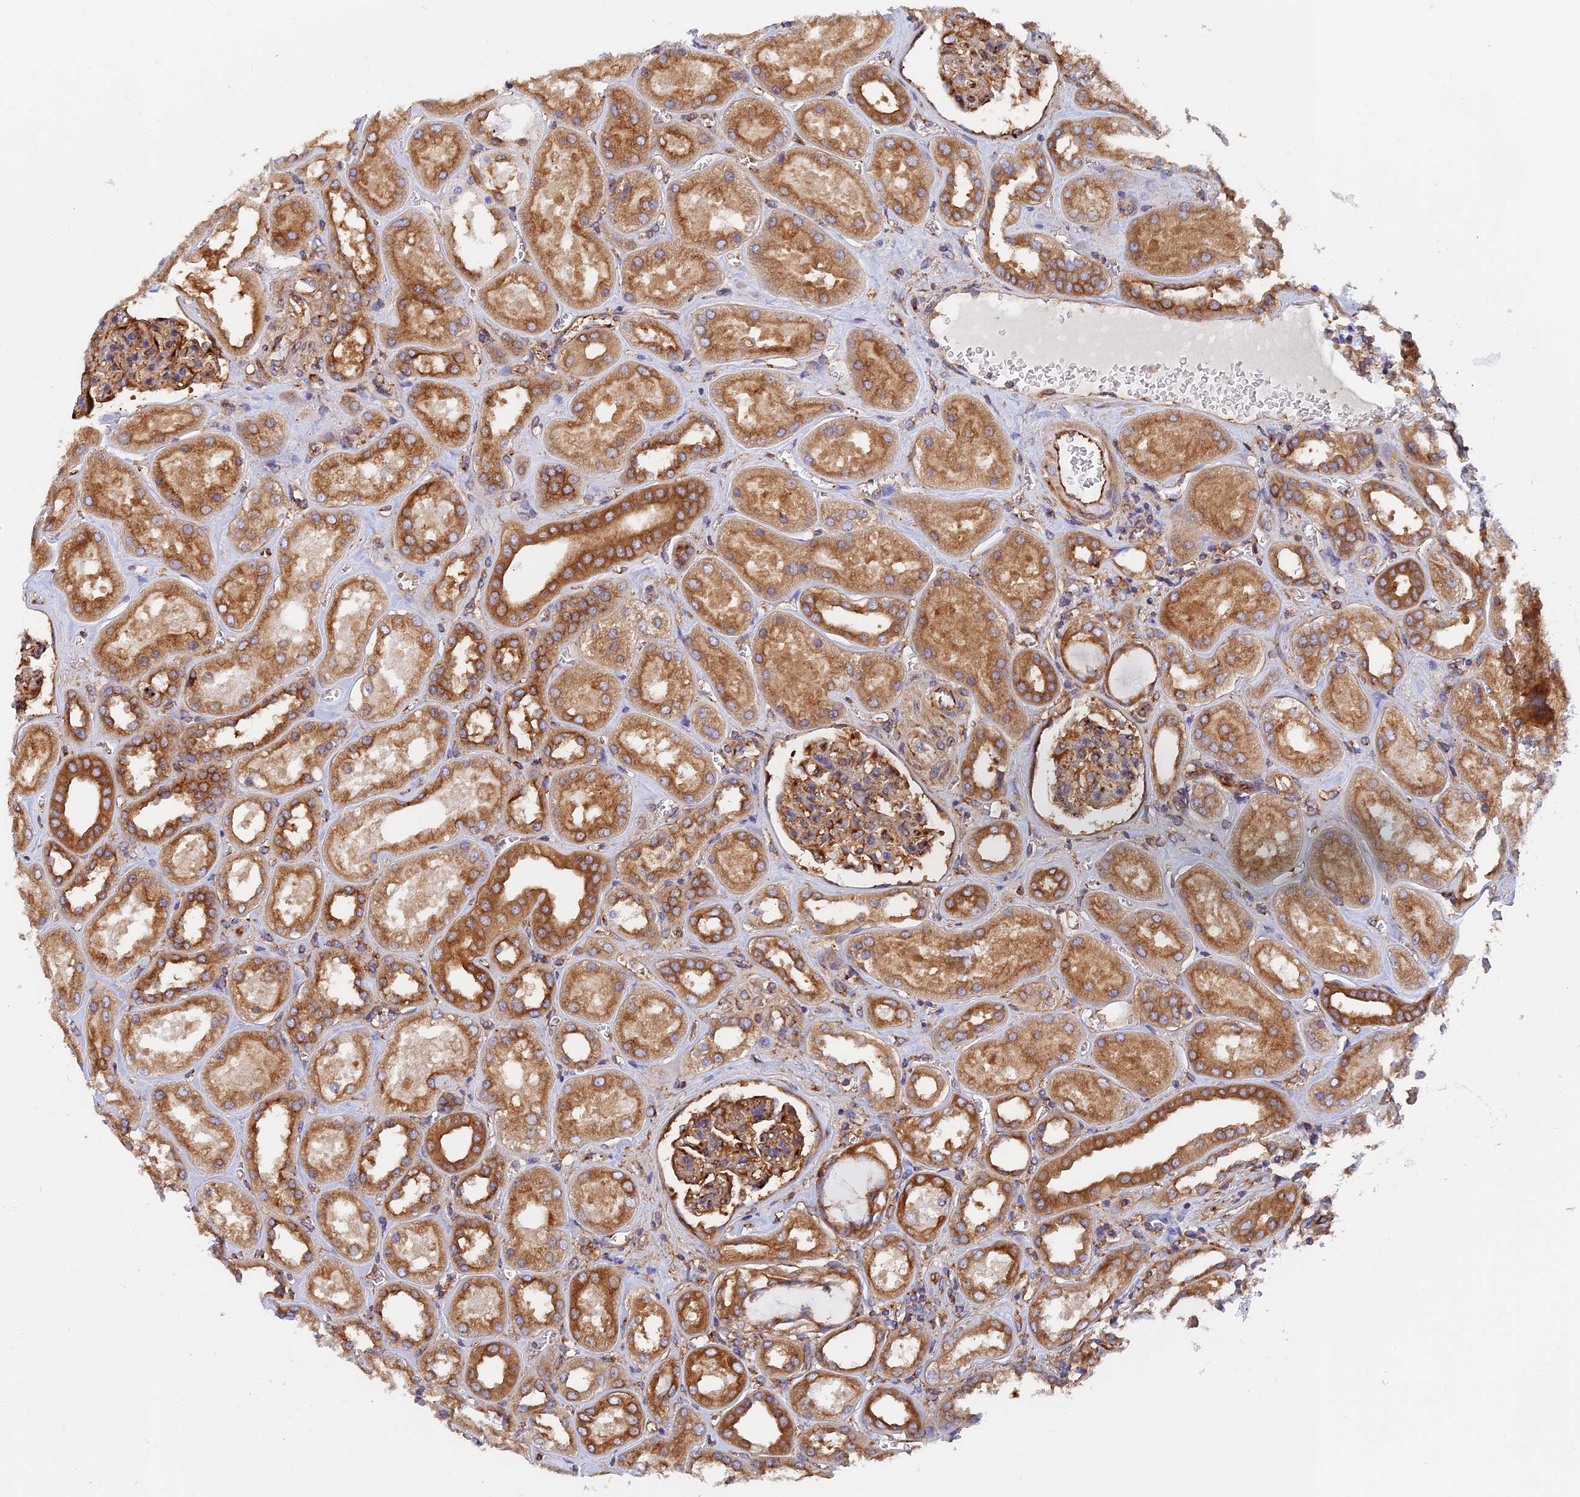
{"staining": {"intensity": "moderate", "quantity": ">75%", "location": "cytoplasmic/membranous"}, "tissue": "kidney", "cell_type": "Cells in glomeruli", "image_type": "normal", "snomed": [{"axis": "morphology", "description": "Normal tissue, NOS"}, {"axis": "morphology", "description": "Adenocarcinoma, NOS"}, {"axis": "topography", "description": "Kidney"}], "caption": "This is a photomicrograph of IHC staining of unremarkable kidney, which shows moderate staining in the cytoplasmic/membranous of cells in glomeruli.", "gene": "DCTN2", "patient": {"sex": "female", "age": 68}}